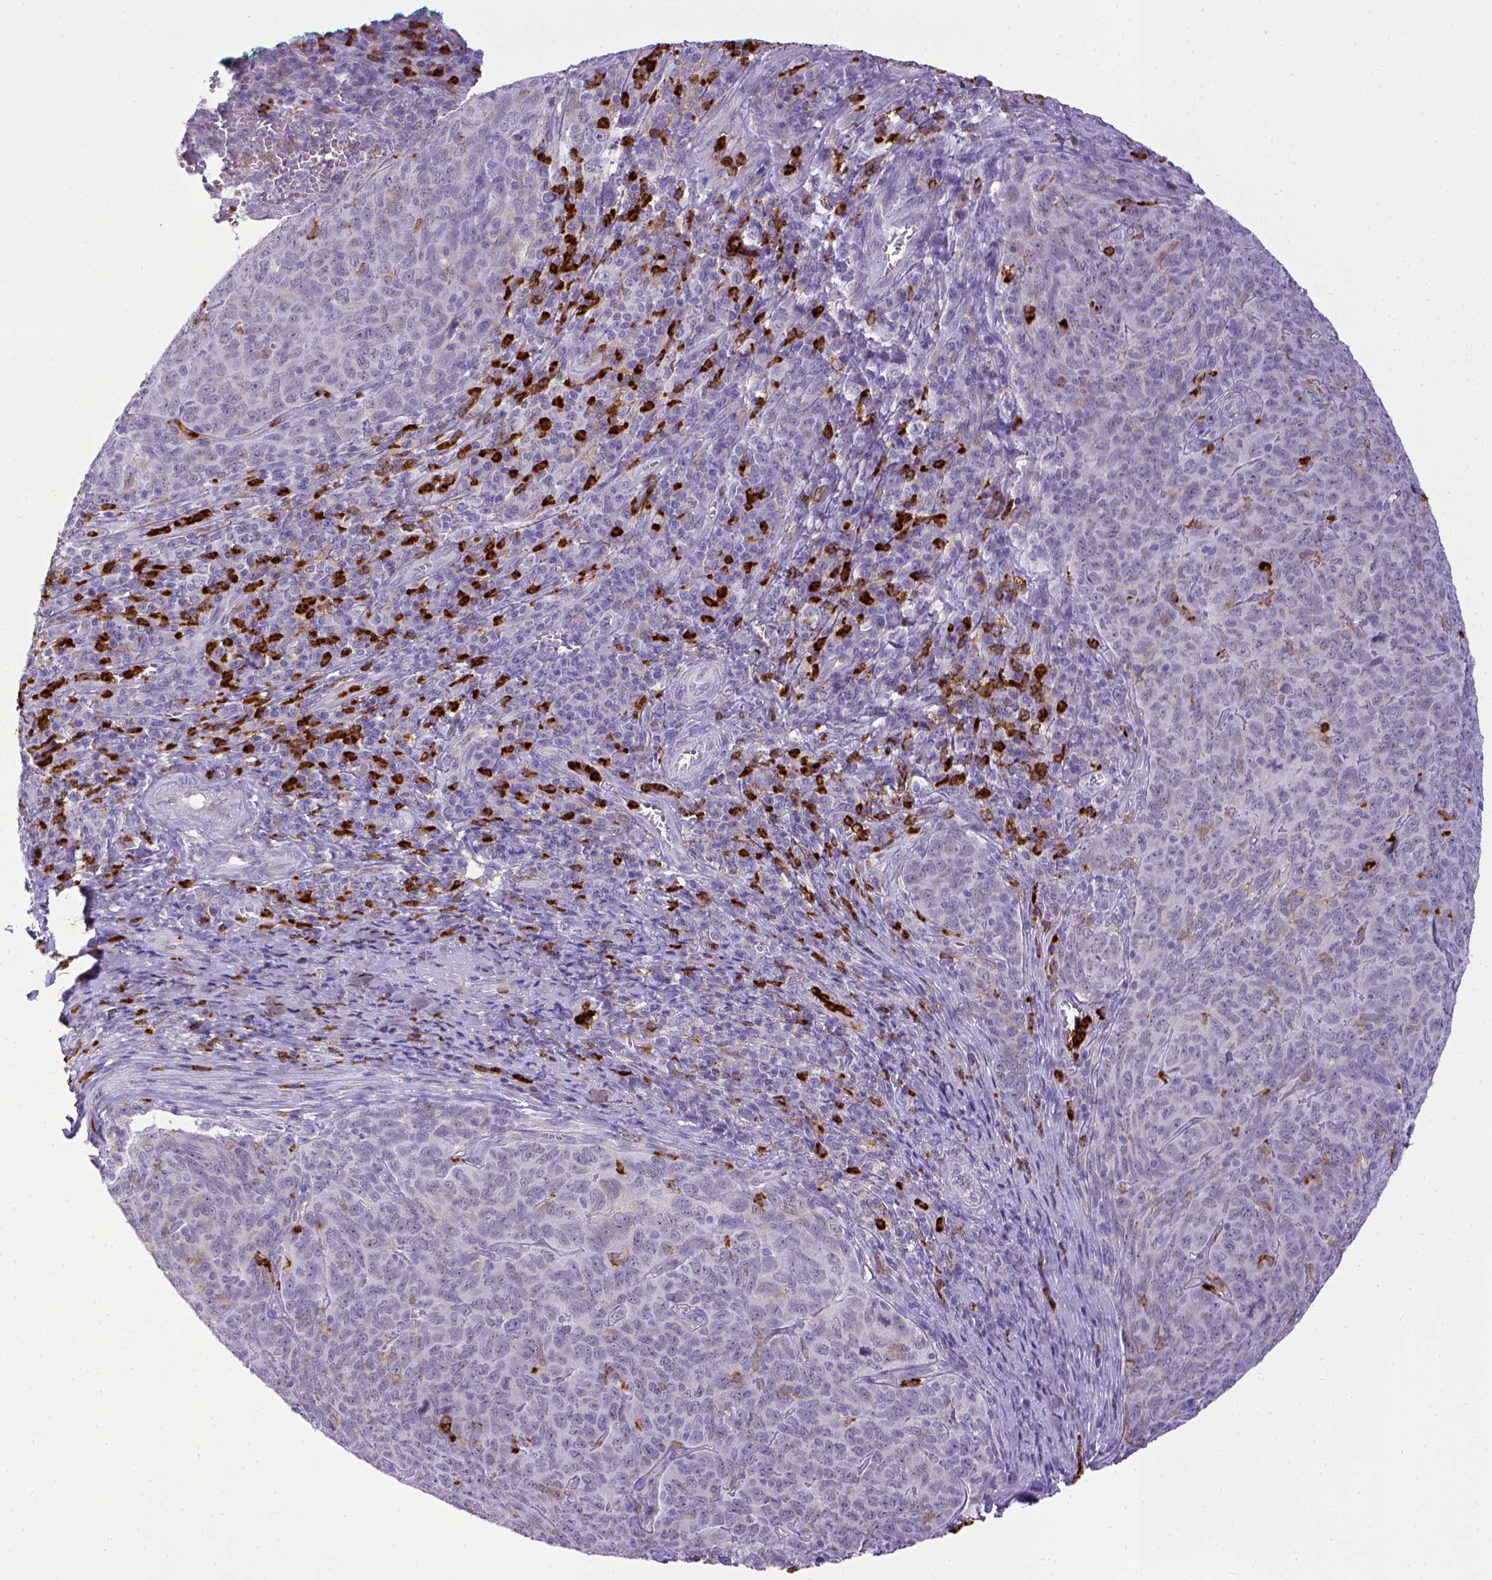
{"staining": {"intensity": "negative", "quantity": "none", "location": "none"}, "tissue": "skin cancer", "cell_type": "Tumor cells", "image_type": "cancer", "snomed": [{"axis": "morphology", "description": "Squamous cell carcinoma, NOS"}, {"axis": "topography", "description": "Skin"}, {"axis": "topography", "description": "Anal"}], "caption": "Skin cancer was stained to show a protein in brown. There is no significant positivity in tumor cells. Brightfield microscopy of IHC stained with DAB (brown) and hematoxylin (blue), captured at high magnification.", "gene": "ITGAM", "patient": {"sex": "female", "age": 51}}